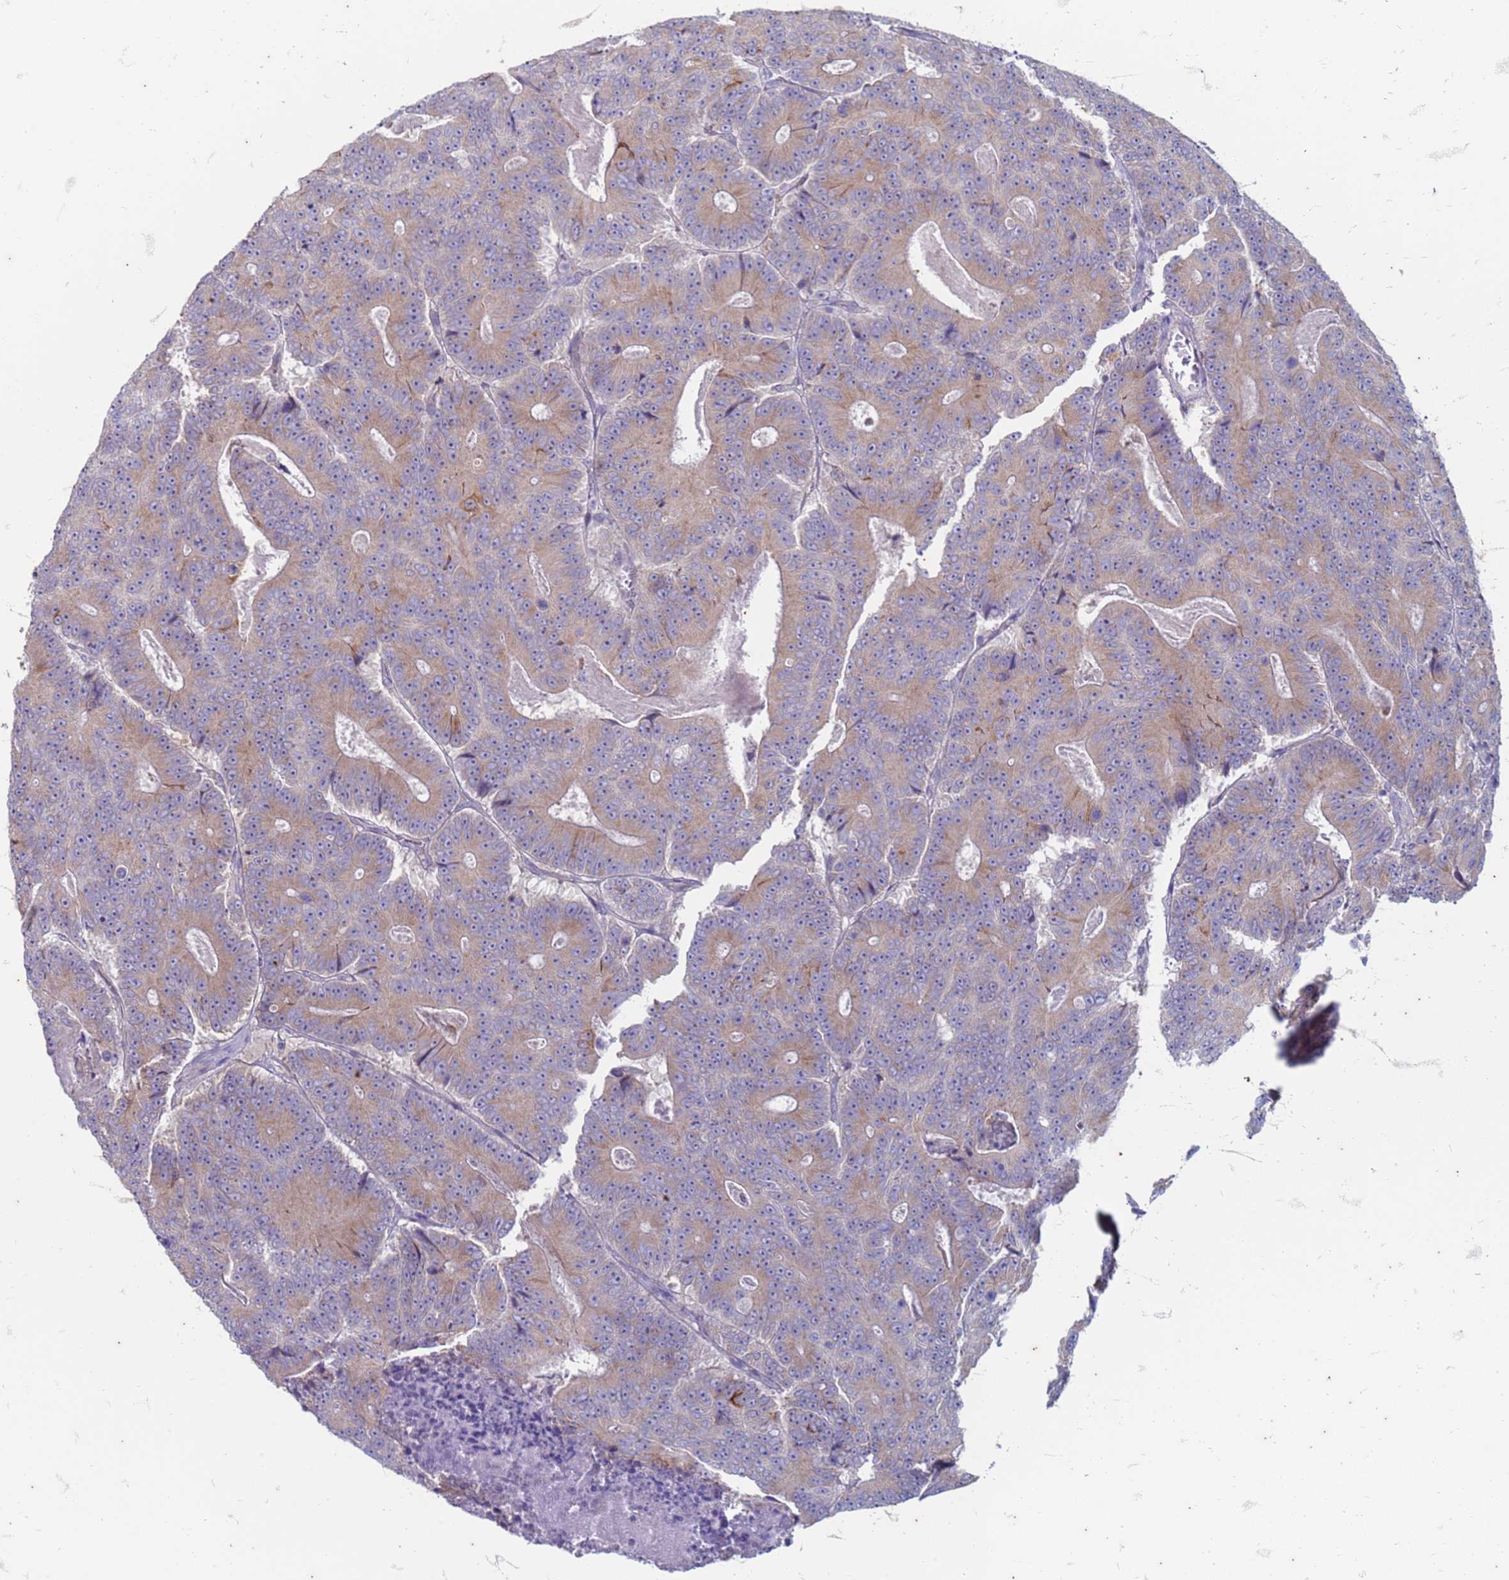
{"staining": {"intensity": "weak", "quantity": "25%-75%", "location": "cytoplasmic/membranous"}, "tissue": "colorectal cancer", "cell_type": "Tumor cells", "image_type": "cancer", "snomed": [{"axis": "morphology", "description": "Adenocarcinoma, NOS"}, {"axis": "topography", "description": "Colon"}], "caption": "Human colorectal cancer (adenocarcinoma) stained for a protein (brown) displays weak cytoplasmic/membranous positive staining in approximately 25%-75% of tumor cells.", "gene": "SUCO", "patient": {"sex": "male", "age": 83}}